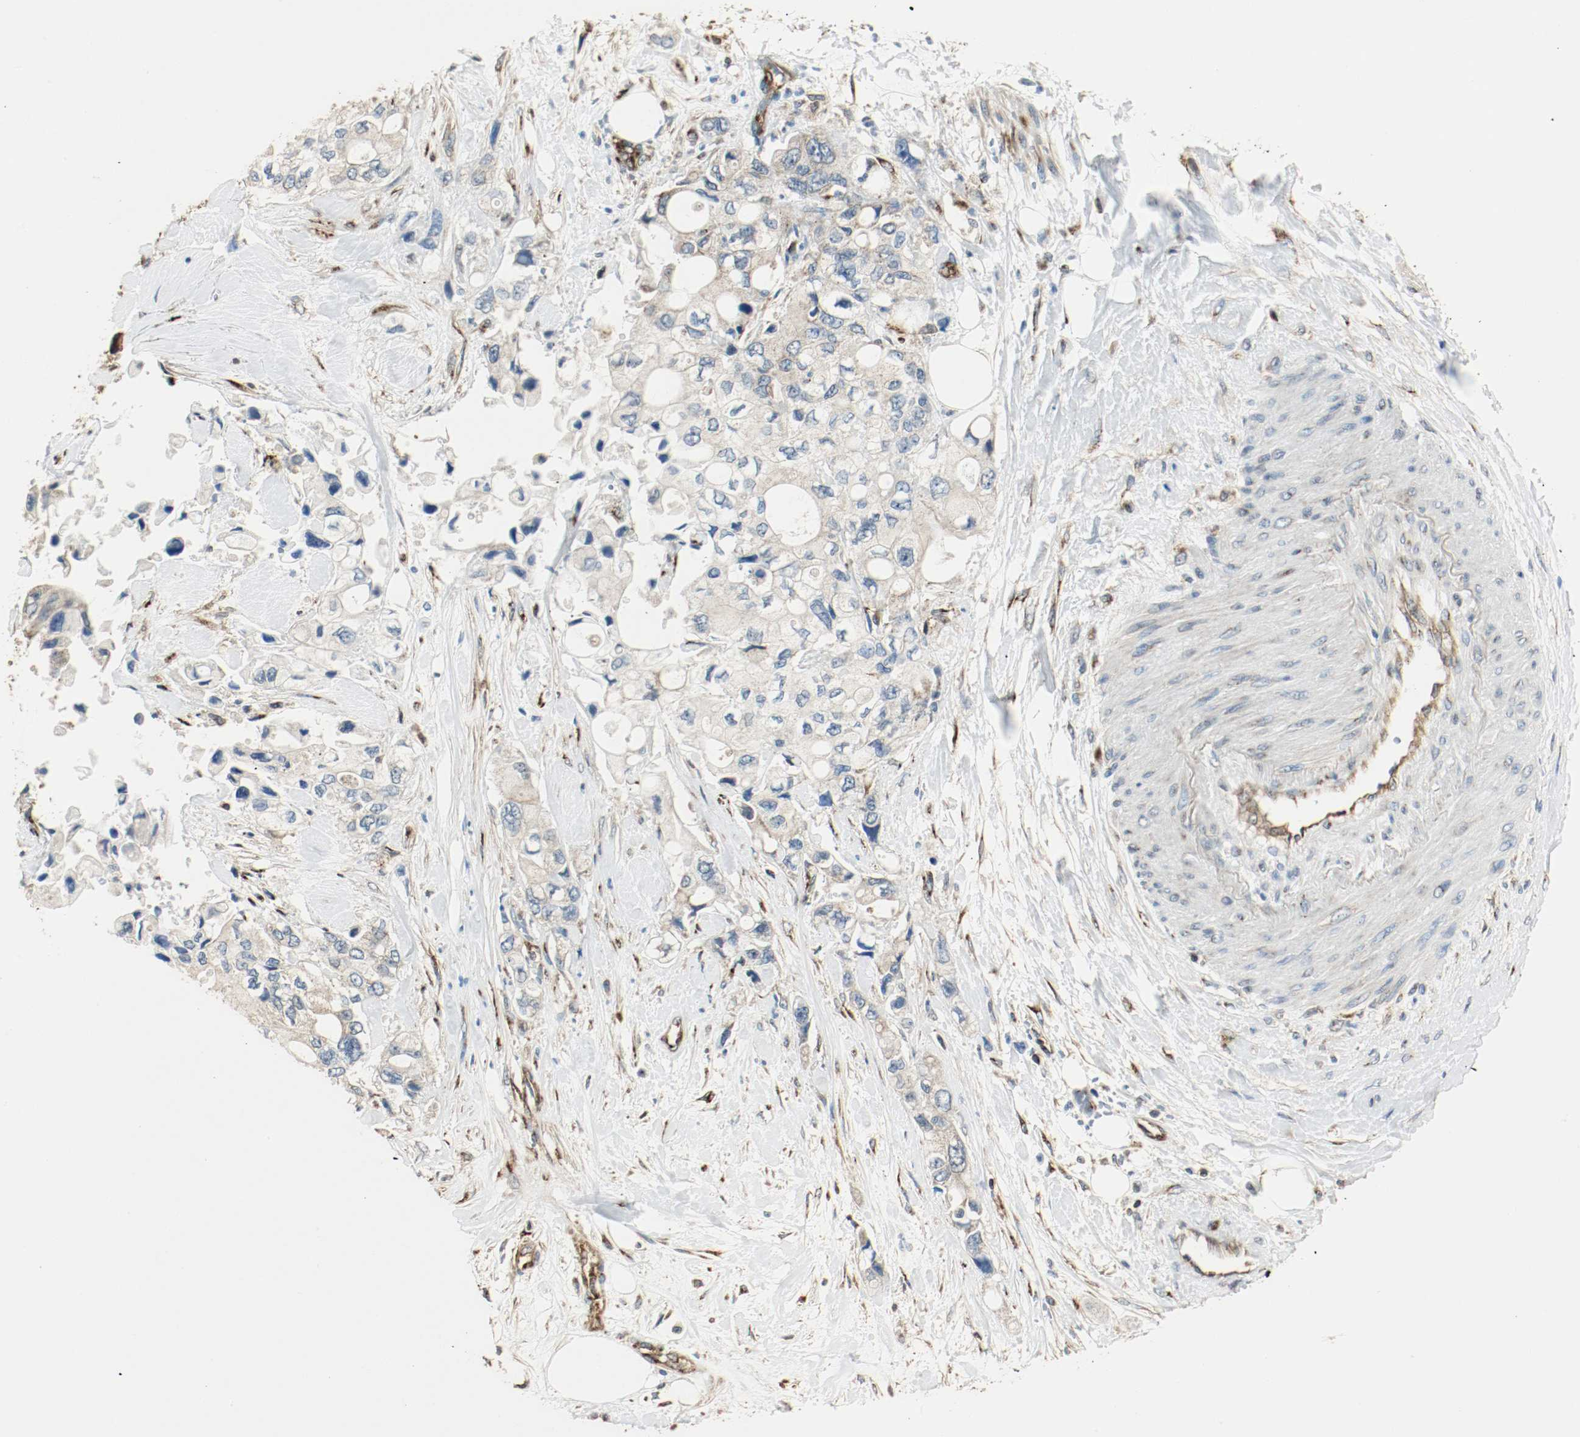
{"staining": {"intensity": "moderate", "quantity": ">75%", "location": "cytoplasmic/membranous"}, "tissue": "pancreatic cancer", "cell_type": "Tumor cells", "image_type": "cancer", "snomed": [{"axis": "morphology", "description": "Adenocarcinoma, NOS"}, {"axis": "topography", "description": "Pancreas"}], "caption": "High-power microscopy captured an immunohistochemistry (IHC) photomicrograph of pancreatic cancer, revealing moderate cytoplasmic/membranous expression in approximately >75% of tumor cells.", "gene": "PLCG1", "patient": {"sex": "male", "age": 70}}